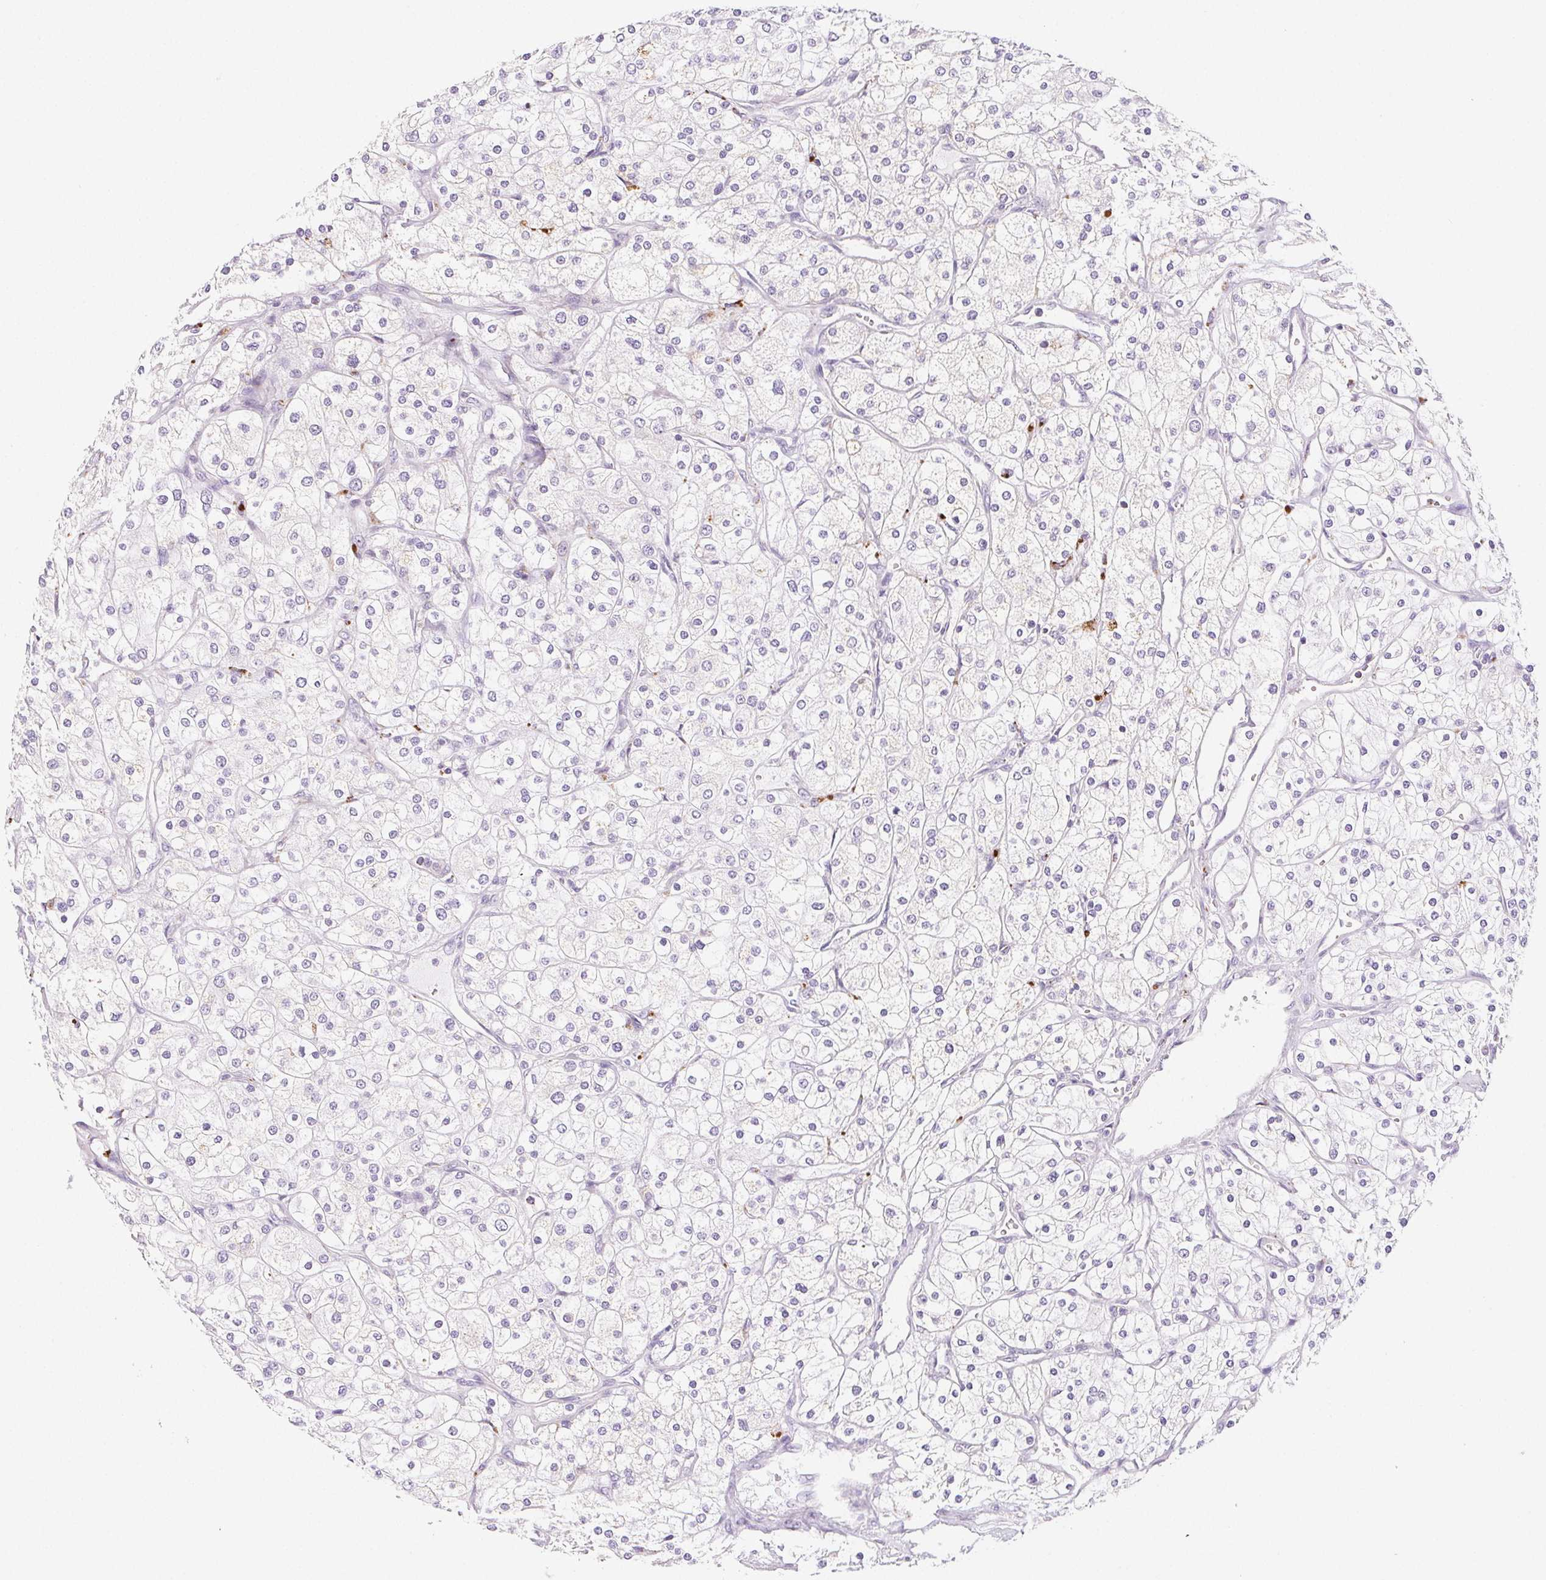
{"staining": {"intensity": "negative", "quantity": "none", "location": "none"}, "tissue": "renal cancer", "cell_type": "Tumor cells", "image_type": "cancer", "snomed": [{"axis": "morphology", "description": "Adenocarcinoma, NOS"}, {"axis": "topography", "description": "Kidney"}], "caption": "Tumor cells are negative for brown protein staining in renal adenocarcinoma.", "gene": "LIPA", "patient": {"sex": "male", "age": 80}}